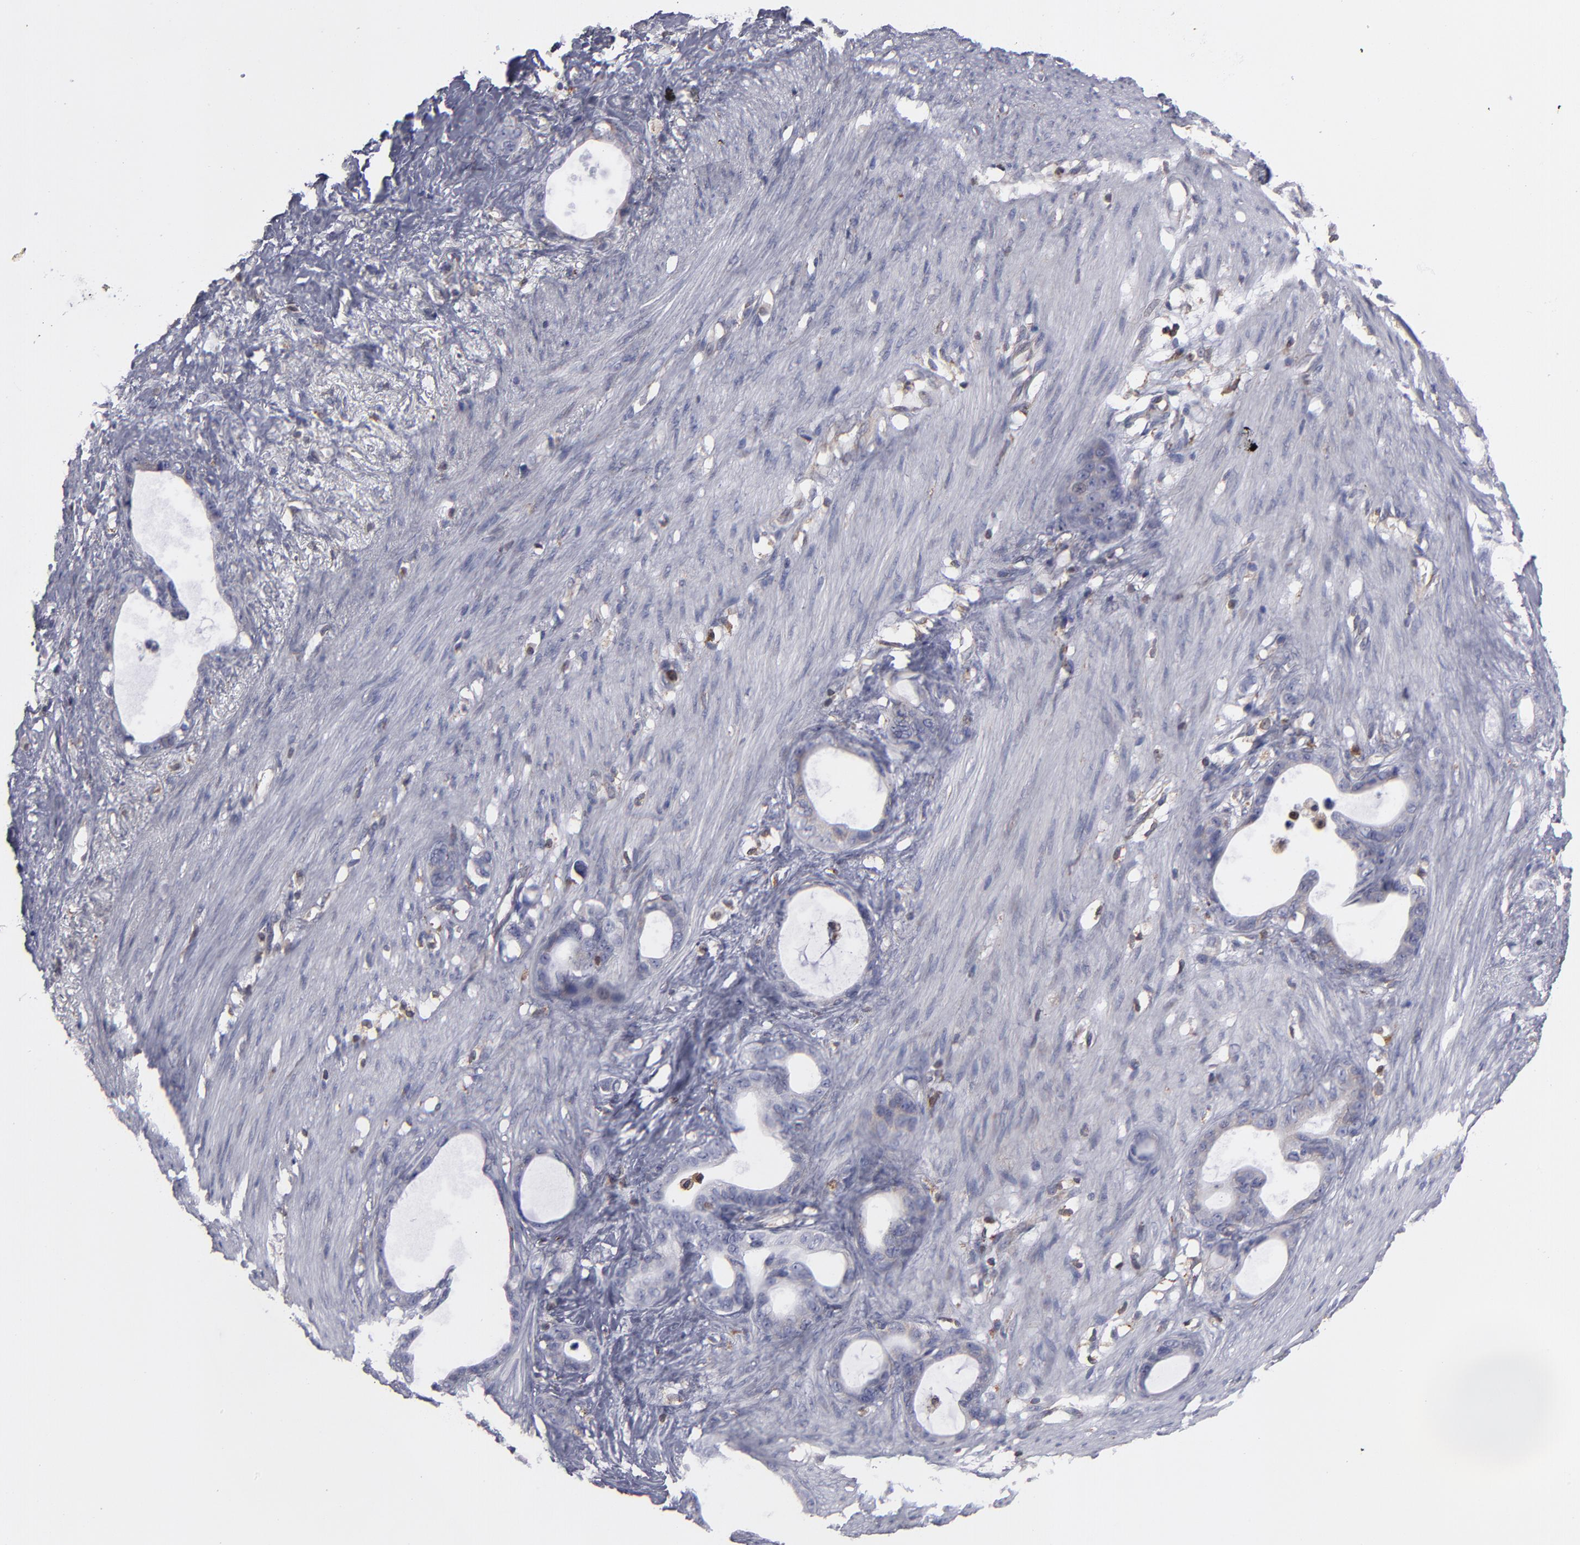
{"staining": {"intensity": "weak", "quantity": "25%-75%", "location": "cytoplasmic/membranous"}, "tissue": "stomach cancer", "cell_type": "Tumor cells", "image_type": "cancer", "snomed": [{"axis": "morphology", "description": "Adenocarcinoma, NOS"}, {"axis": "topography", "description": "Stomach"}], "caption": "Protein staining demonstrates weak cytoplasmic/membranous expression in about 25%-75% of tumor cells in stomach cancer (adenocarcinoma).", "gene": "TMX1", "patient": {"sex": "female", "age": 75}}